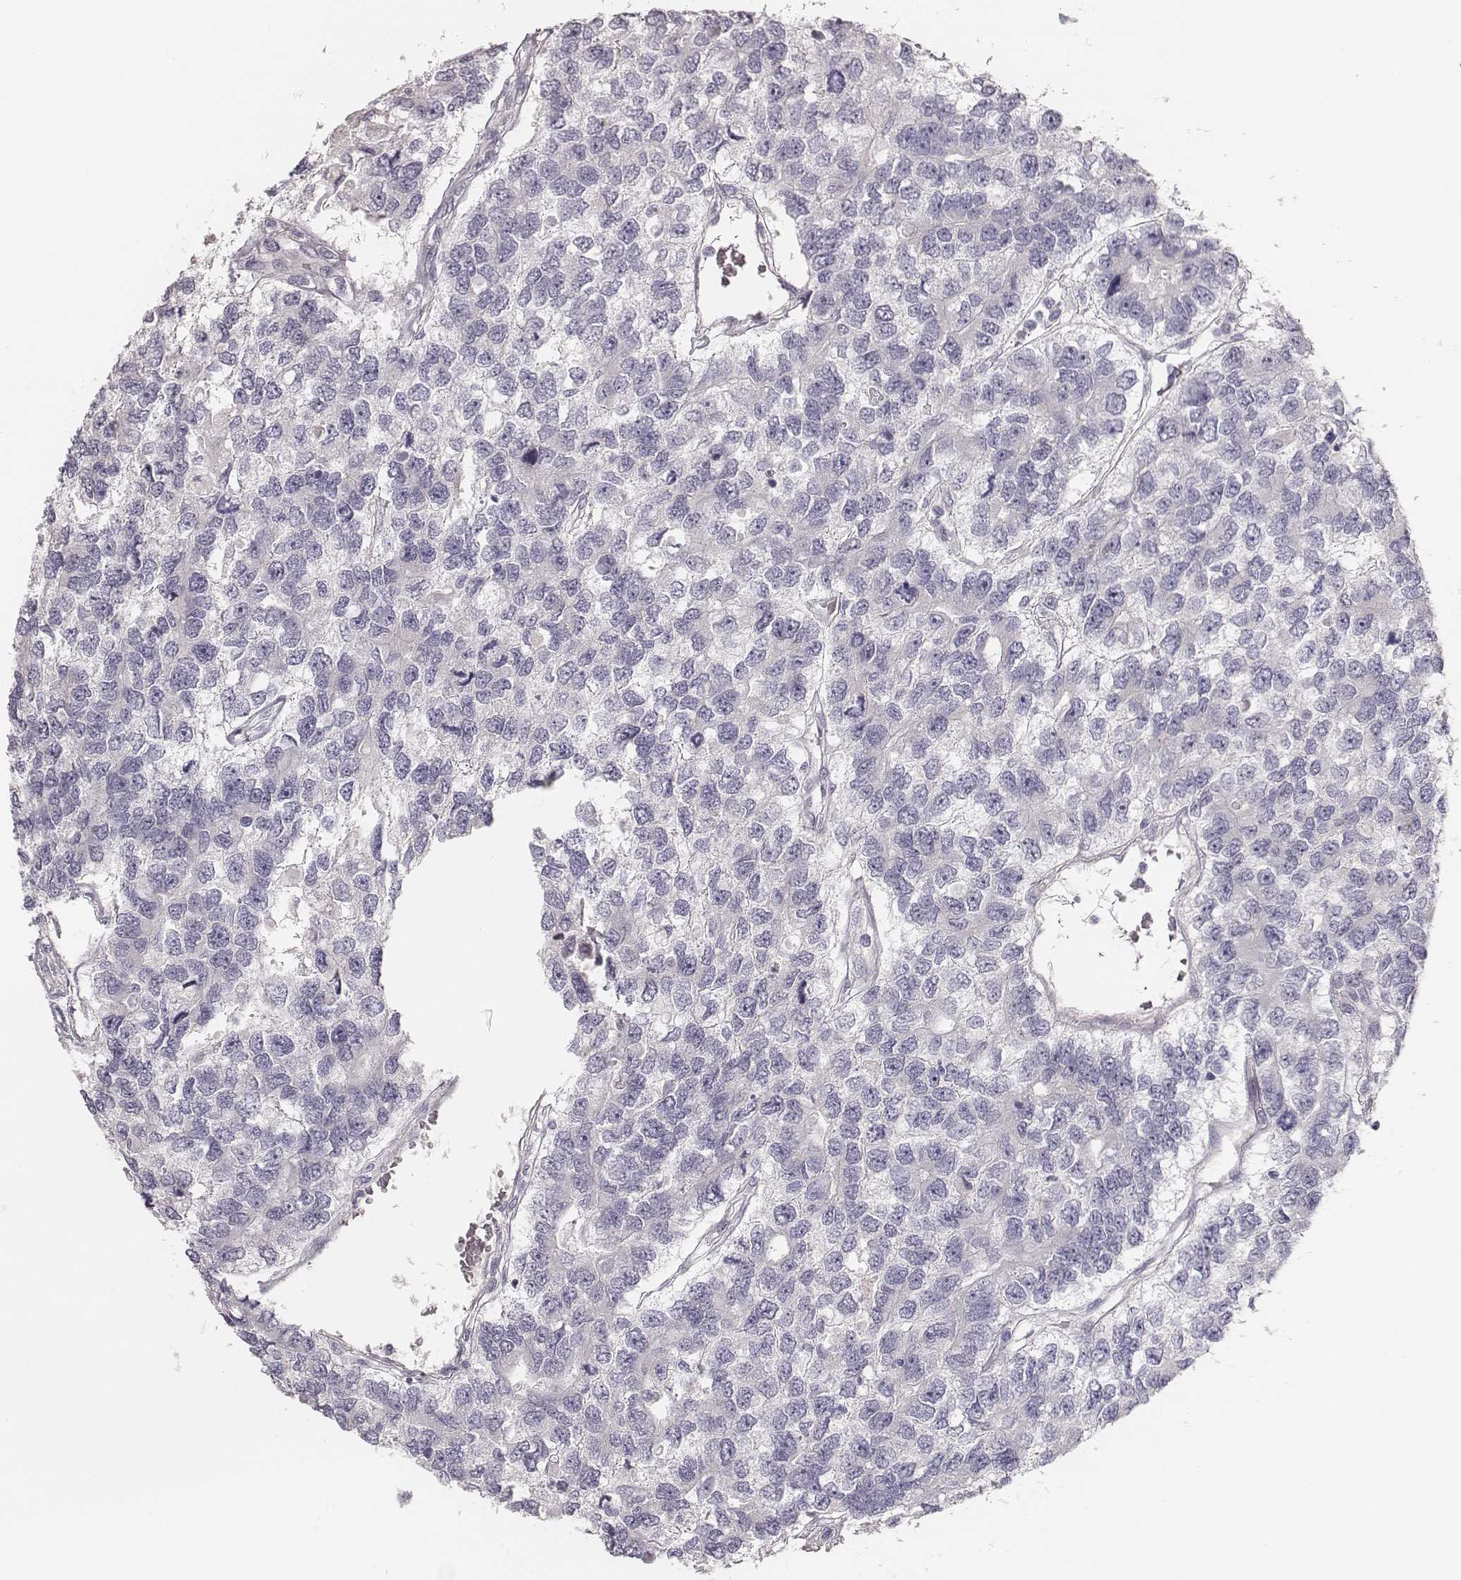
{"staining": {"intensity": "negative", "quantity": "none", "location": "none"}, "tissue": "testis cancer", "cell_type": "Tumor cells", "image_type": "cancer", "snomed": [{"axis": "morphology", "description": "Seminoma, NOS"}, {"axis": "topography", "description": "Testis"}], "caption": "Immunohistochemistry (IHC) image of testis cancer stained for a protein (brown), which shows no staining in tumor cells. (Brightfield microscopy of DAB IHC at high magnification).", "gene": "MYH6", "patient": {"sex": "male", "age": 52}}